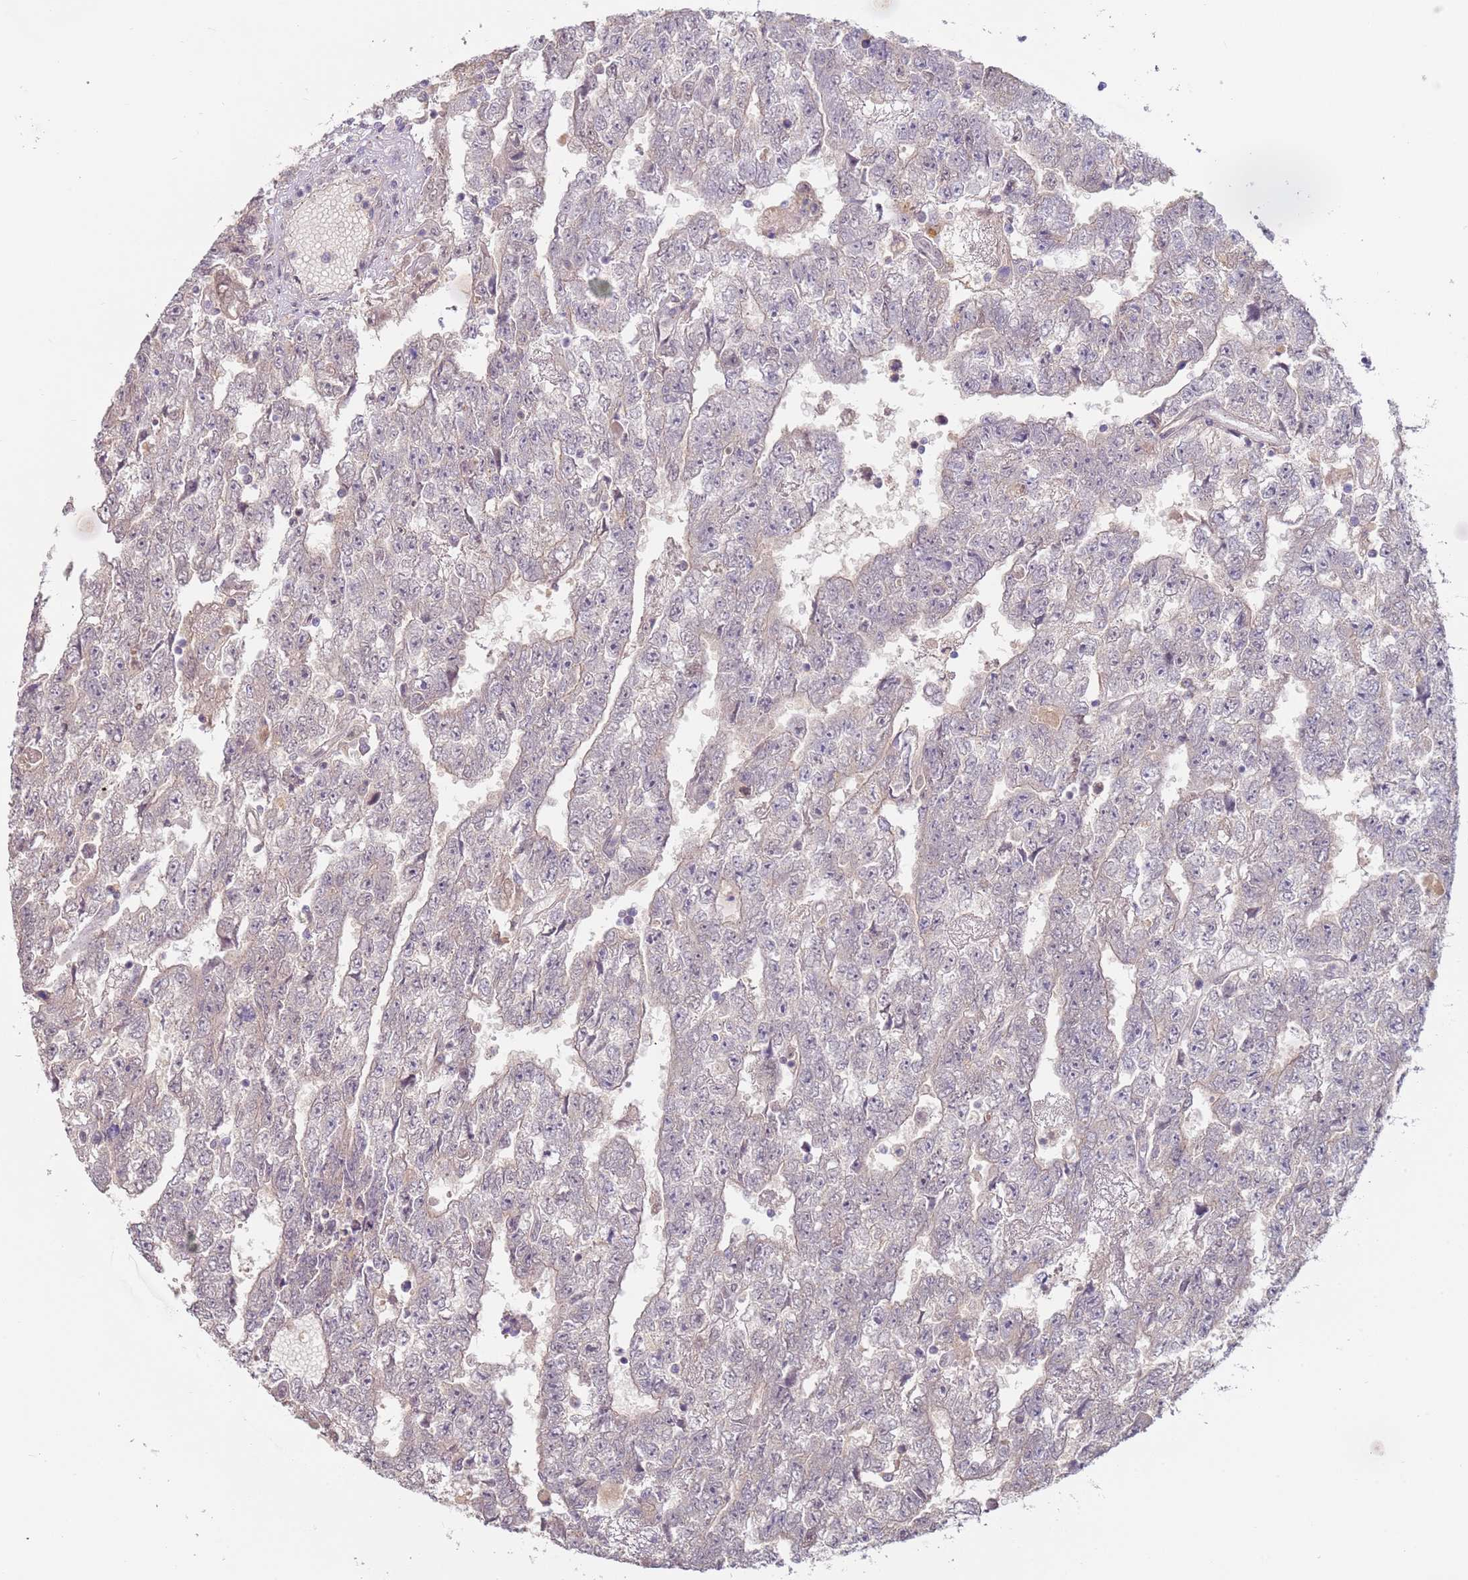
{"staining": {"intensity": "negative", "quantity": "none", "location": "none"}, "tissue": "testis cancer", "cell_type": "Tumor cells", "image_type": "cancer", "snomed": [{"axis": "morphology", "description": "Carcinoma, Embryonal, NOS"}, {"axis": "topography", "description": "Testis"}], "caption": "Immunohistochemistry image of human embryonal carcinoma (testis) stained for a protein (brown), which demonstrates no expression in tumor cells.", "gene": "WDR93", "patient": {"sex": "male", "age": 25}}